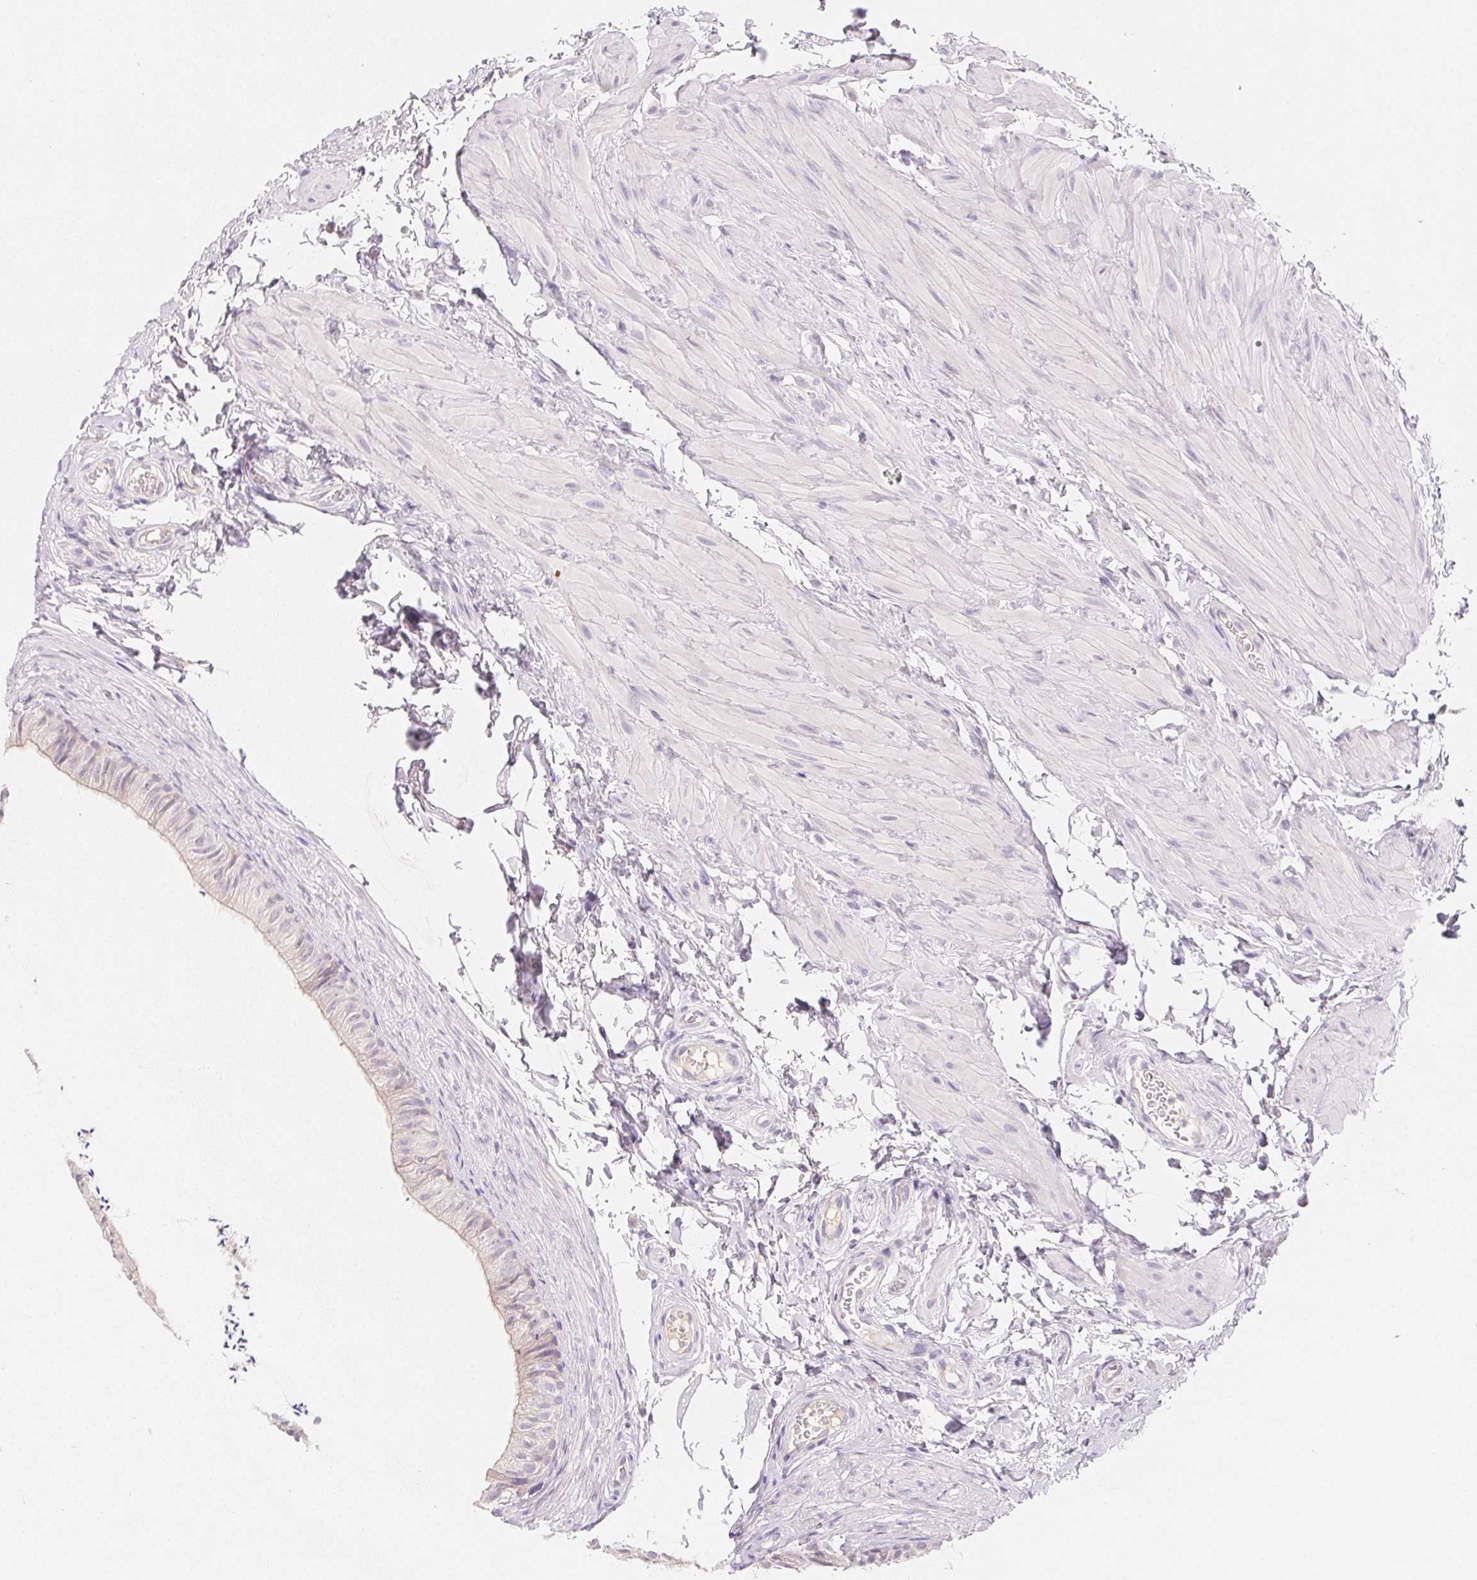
{"staining": {"intensity": "negative", "quantity": "none", "location": "none"}, "tissue": "epididymis", "cell_type": "Glandular cells", "image_type": "normal", "snomed": [{"axis": "morphology", "description": "Normal tissue, NOS"}, {"axis": "topography", "description": "Epididymis, spermatic cord, NOS"}, {"axis": "topography", "description": "Epididymis"}, {"axis": "topography", "description": "Peripheral nerve tissue"}], "caption": "Photomicrograph shows no significant protein staining in glandular cells of unremarkable epididymis. Brightfield microscopy of immunohistochemistry (IHC) stained with DAB (3,3'-diaminobenzidine) (brown) and hematoxylin (blue), captured at high magnification.", "gene": "MCOLN3", "patient": {"sex": "male", "age": 29}}